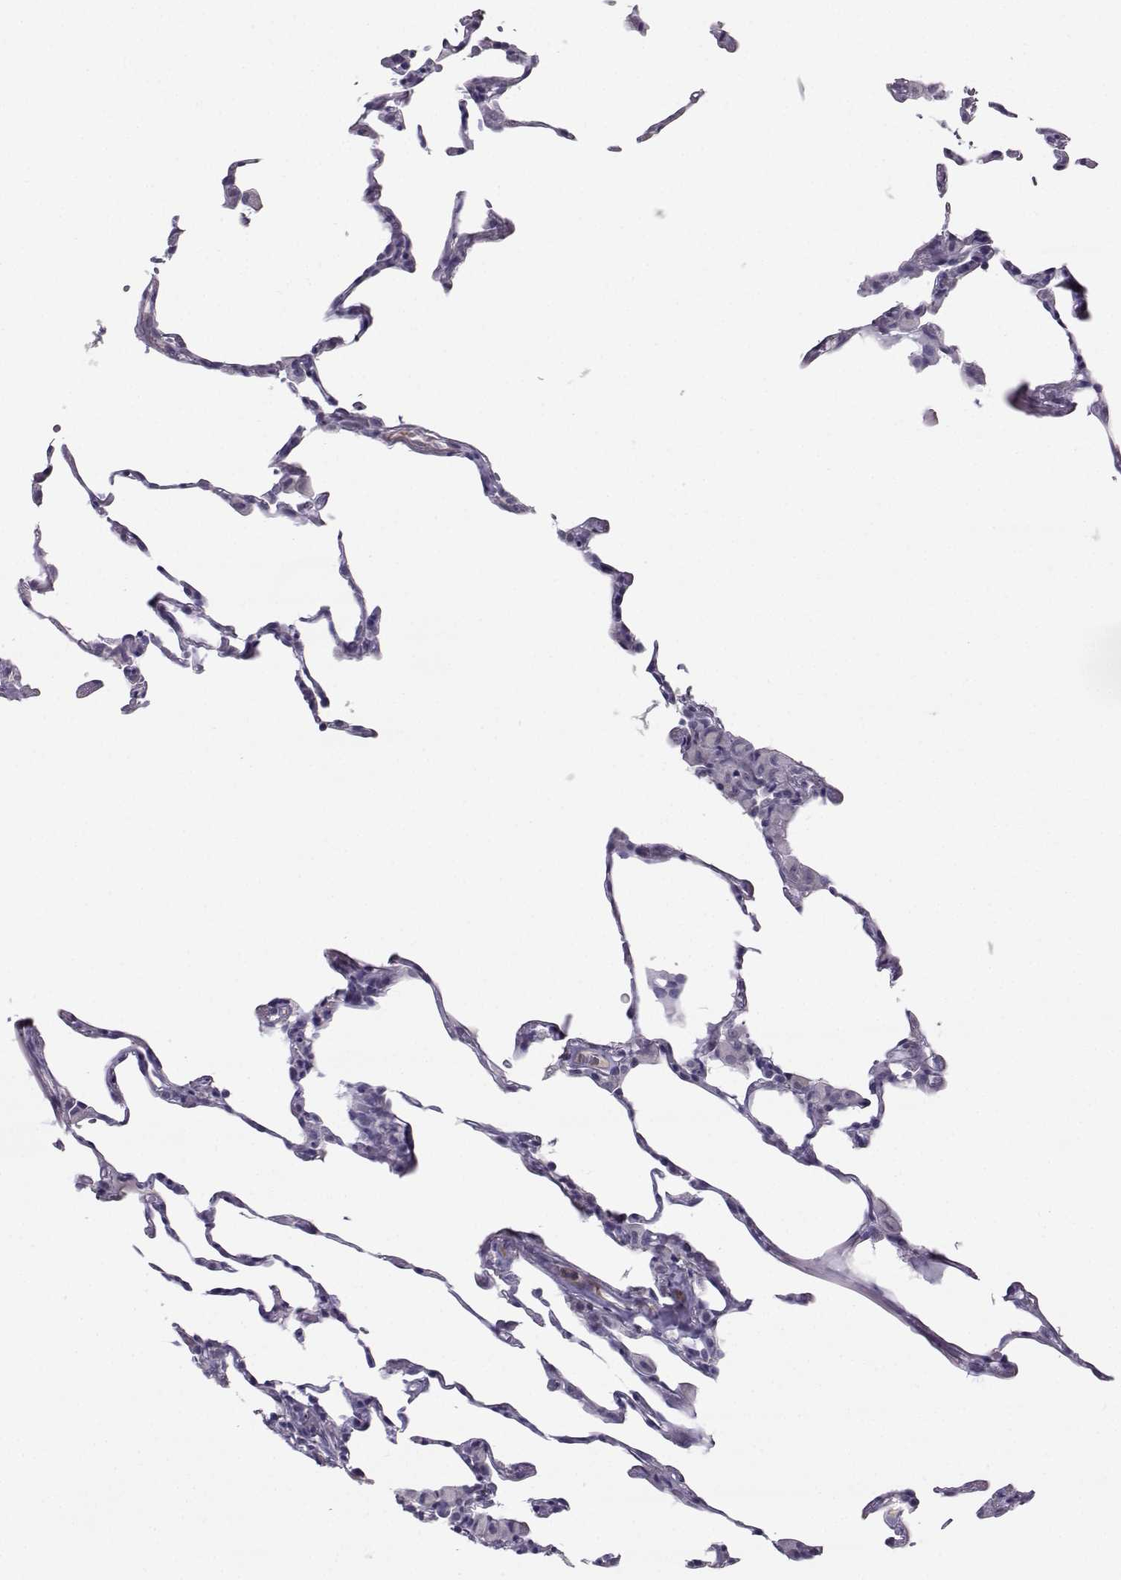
{"staining": {"intensity": "negative", "quantity": "none", "location": "none"}, "tissue": "lung", "cell_type": "Alveolar cells", "image_type": "normal", "snomed": [{"axis": "morphology", "description": "Normal tissue, NOS"}, {"axis": "topography", "description": "Lung"}], "caption": "Immunohistochemistry histopathology image of benign human lung stained for a protein (brown), which shows no positivity in alveolar cells. (IHC, brightfield microscopy, high magnification).", "gene": "LHX1", "patient": {"sex": "female", "age": 57}}